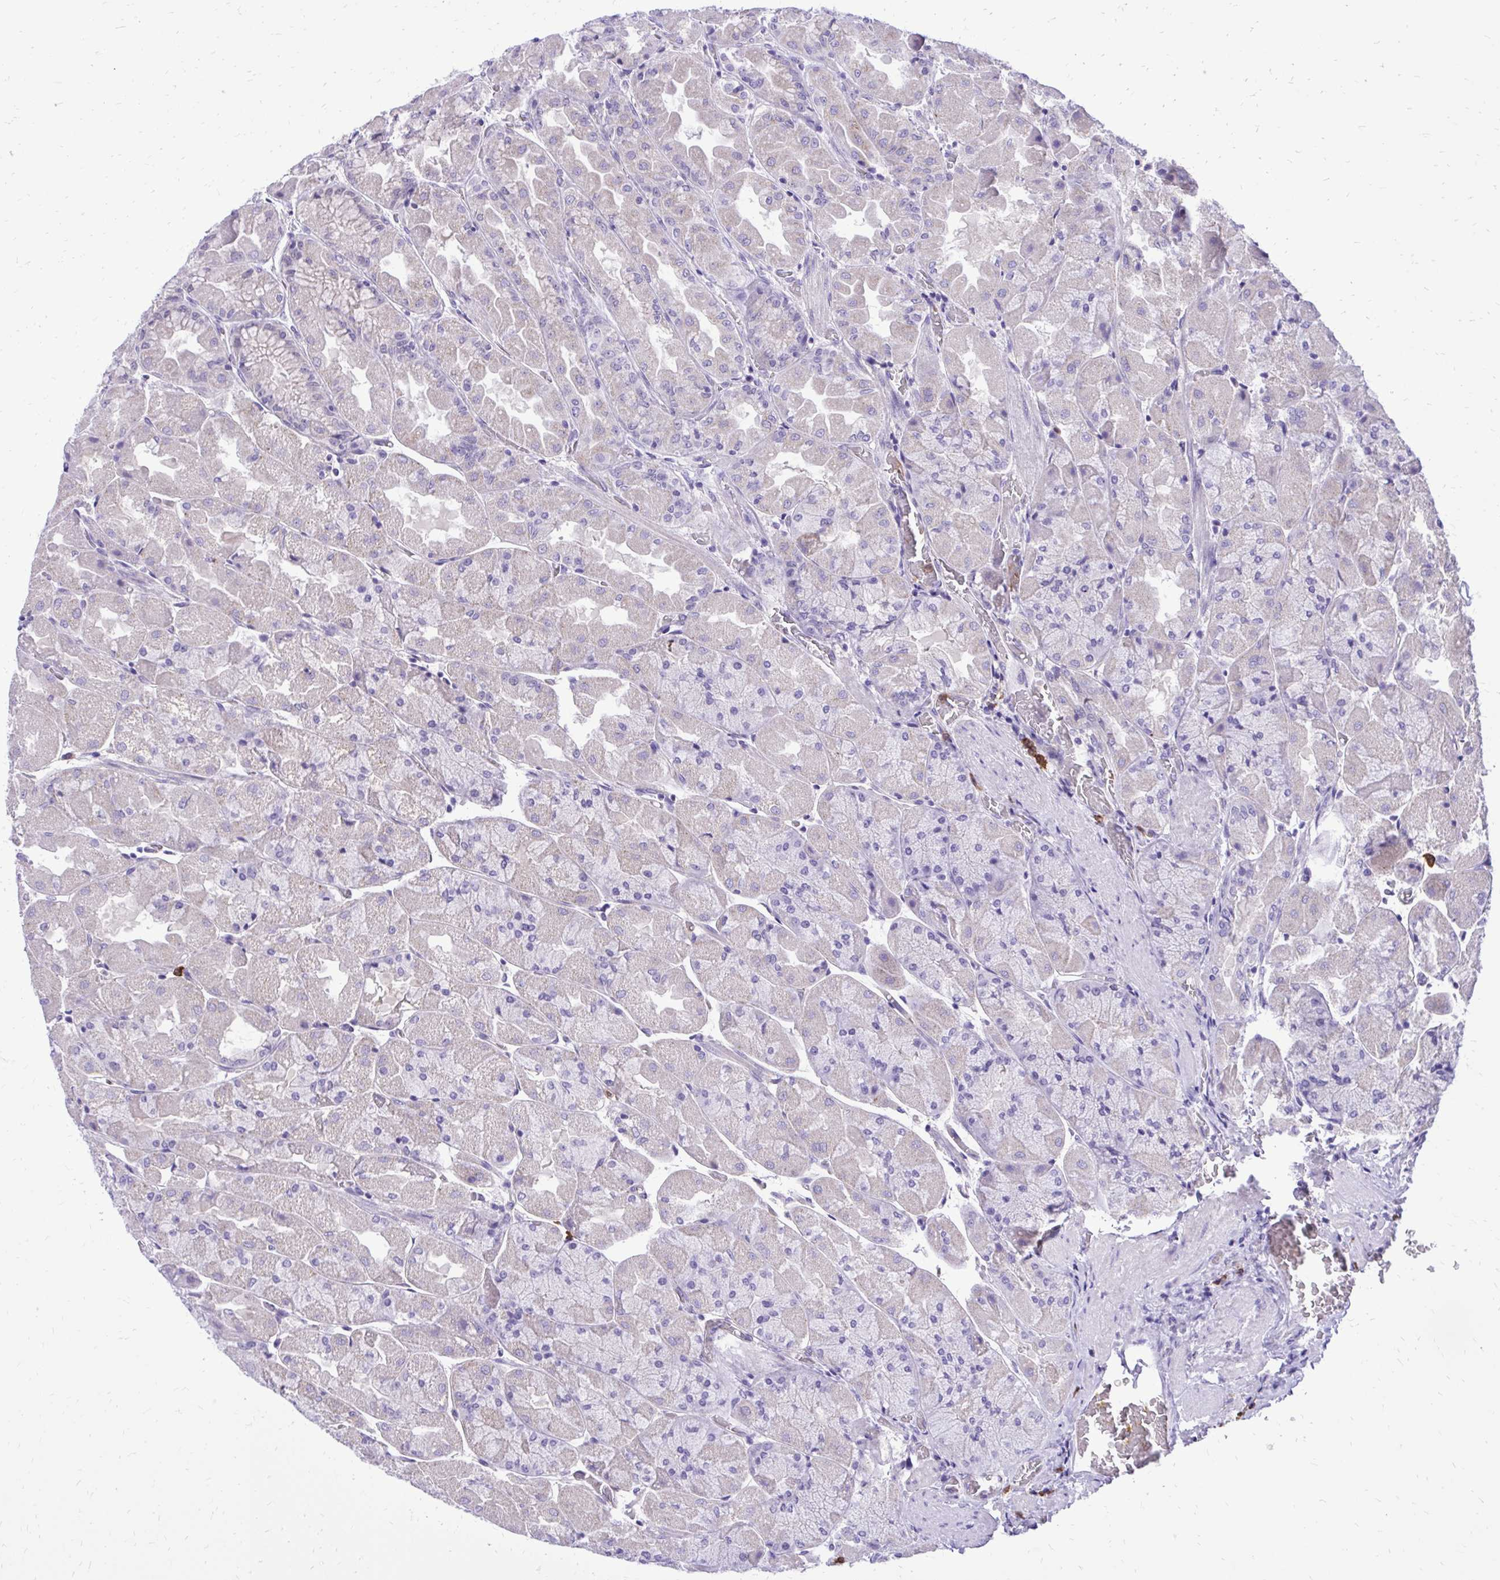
{"staining": {"intensity": "negative", "quantity": "none", "location": "none"}, "tissue": "stomach", "cell_type": "Glandular cells", "image_type": "normal", "snomed": [{"axis": "morphology", "description": "Normal tissue, NOS"}, {"axis": "topography", "description": "Stomach"}], "caption": "Immunohistochemistry histopathology image of unremarkable stomach: stomach stained with DAB (3,3'-diaminobenzidine) exhibits no significant protein expression in glandular cells. (Stains: DAB (3,3'-diaminobenzidine) IHC with hematoxylin counter stain, Microscopy: brightfield microscopy at high magnification).", "gene": "CAT", "patient": {"sex": "female", "age": 61}}